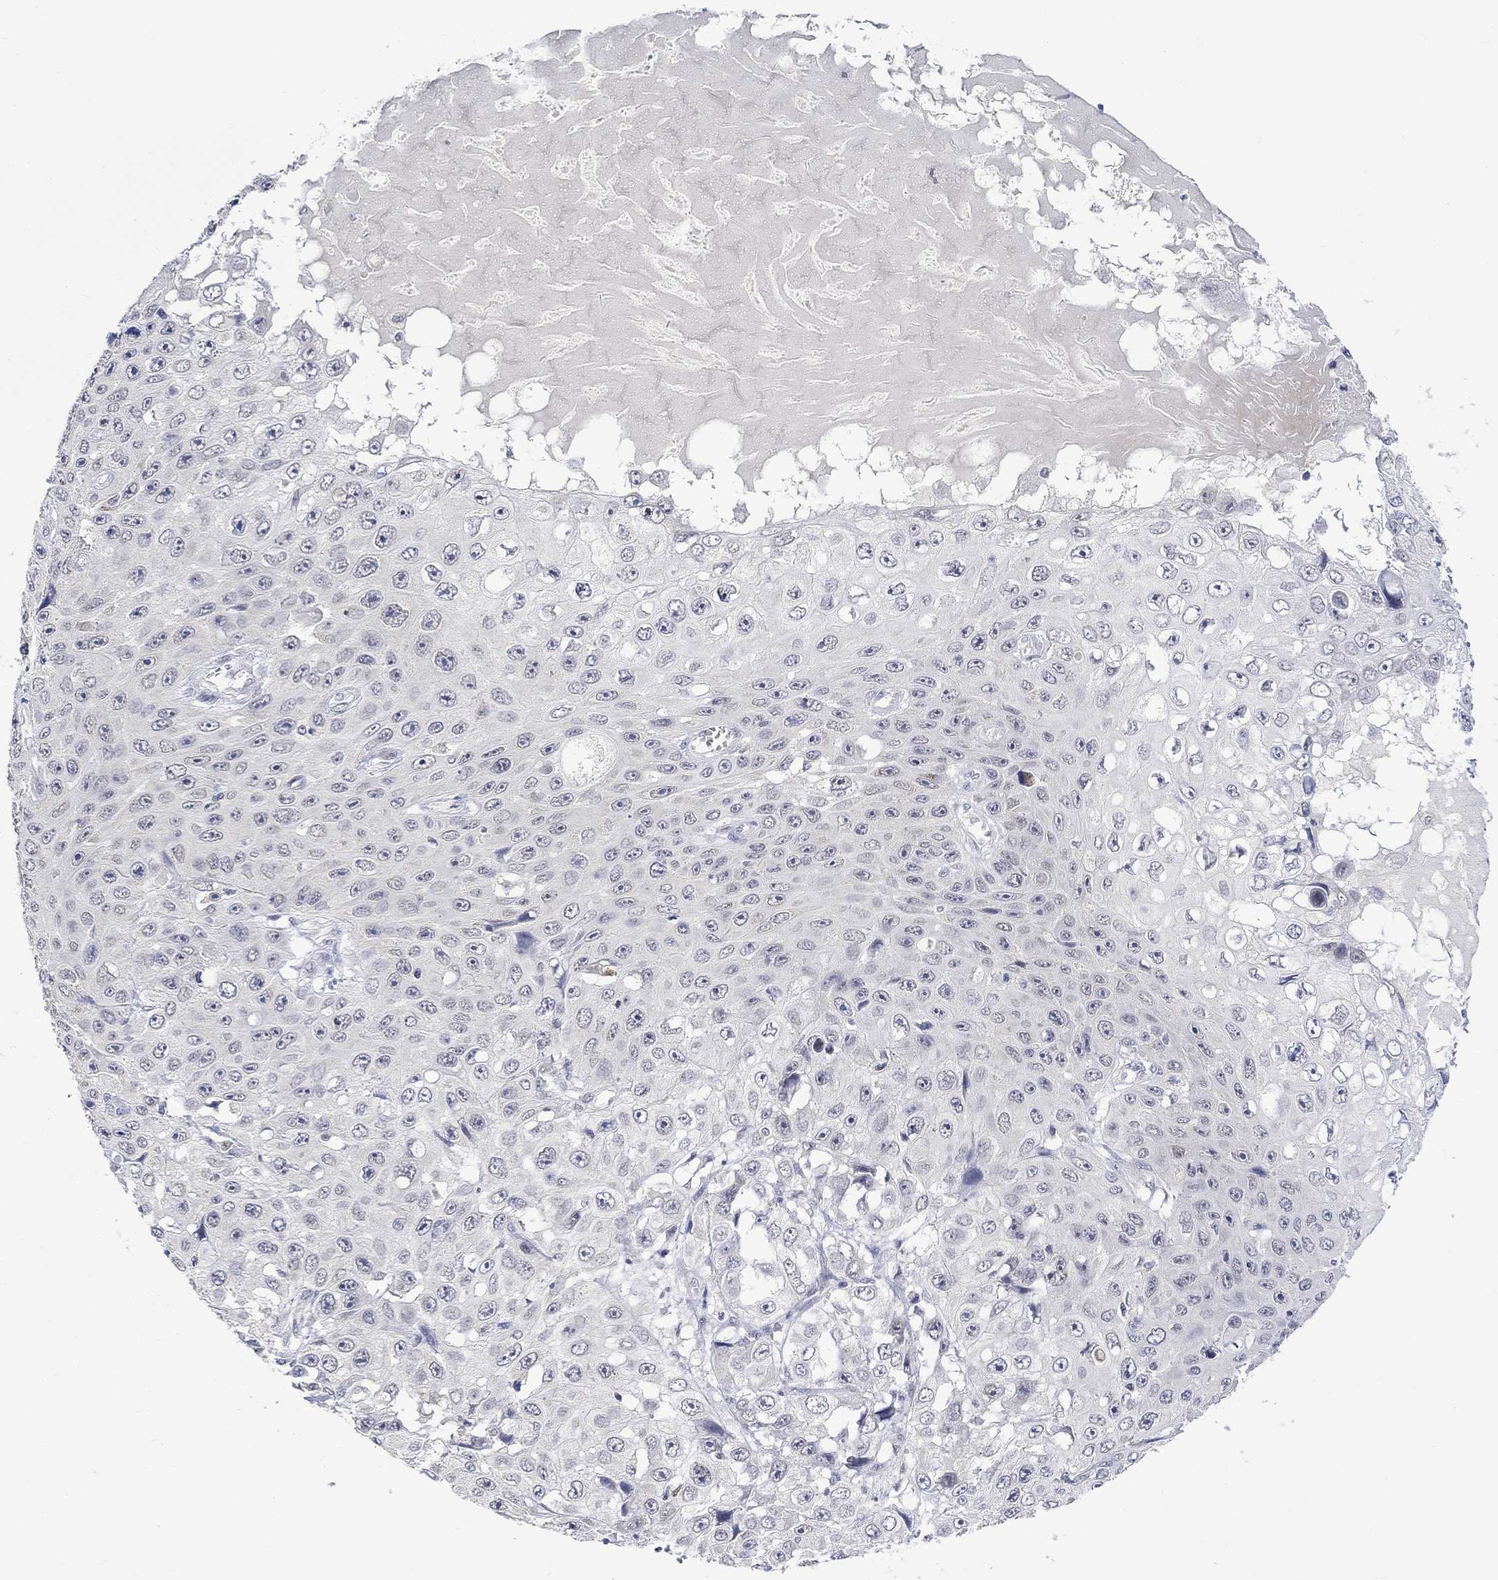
{"staining": {"intensity": "negative", "quantity": "none", "location": "none"}, "tissue": "skin cancer", "cell_type": "Tumor cells", "image_type": "cancer", "snomed": [{"axis": "morphology", "description": "Squamous cell carcinoma, NOS"}, {"axis": "topography", "description": "Skin"}], "caption": "There is no significant expression in tumor cells of squamous cell carcinoma (skin).", "gene": "SLC48A1", "patient": {"sex": "male", "age": 82}}